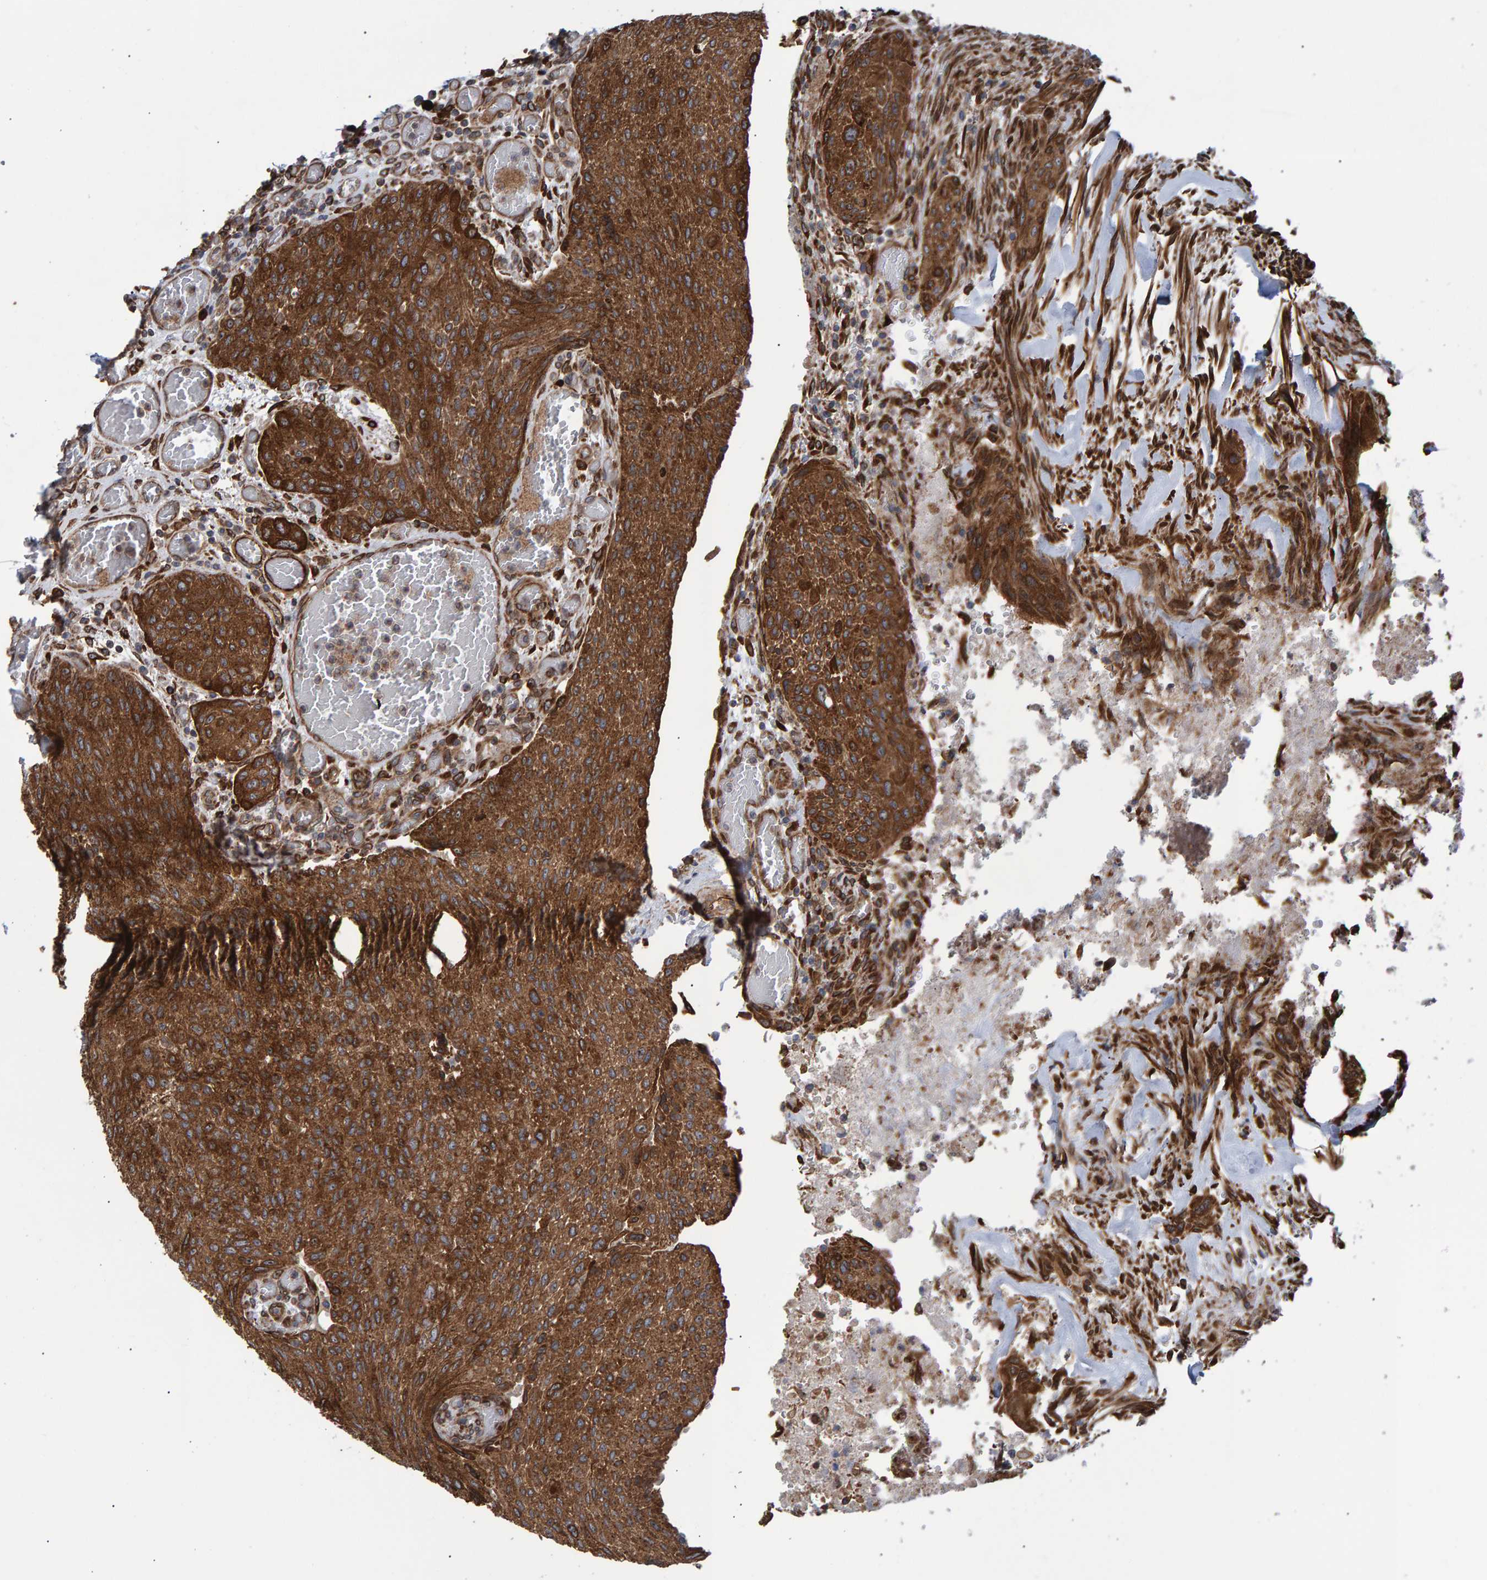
{"staining": {"intensity": "strong", "quantity": ">75%", "location": "cytoplasmic/membranous"}, "tissue": "urothelial cancer", "cell_type": "Tumor cells", "image_type": "cancer", "snomed": [{"axis": "morphology", "description": "Urothelial carcinoma, Low grade"}, {"axis": "morphology", "description": "Urothelial carcinoma, High grade"}, {"axis": "topography", "description": "Urinary bladder"}], "caption": "This is an image of immunohistochemistry (IHC) staining of urothelial cancer, which shows strong staining in the cytoplasmic/membranous of tumor cells.", "gene": "FAM117A", "patient": {"sex": "male", "age": 35}}